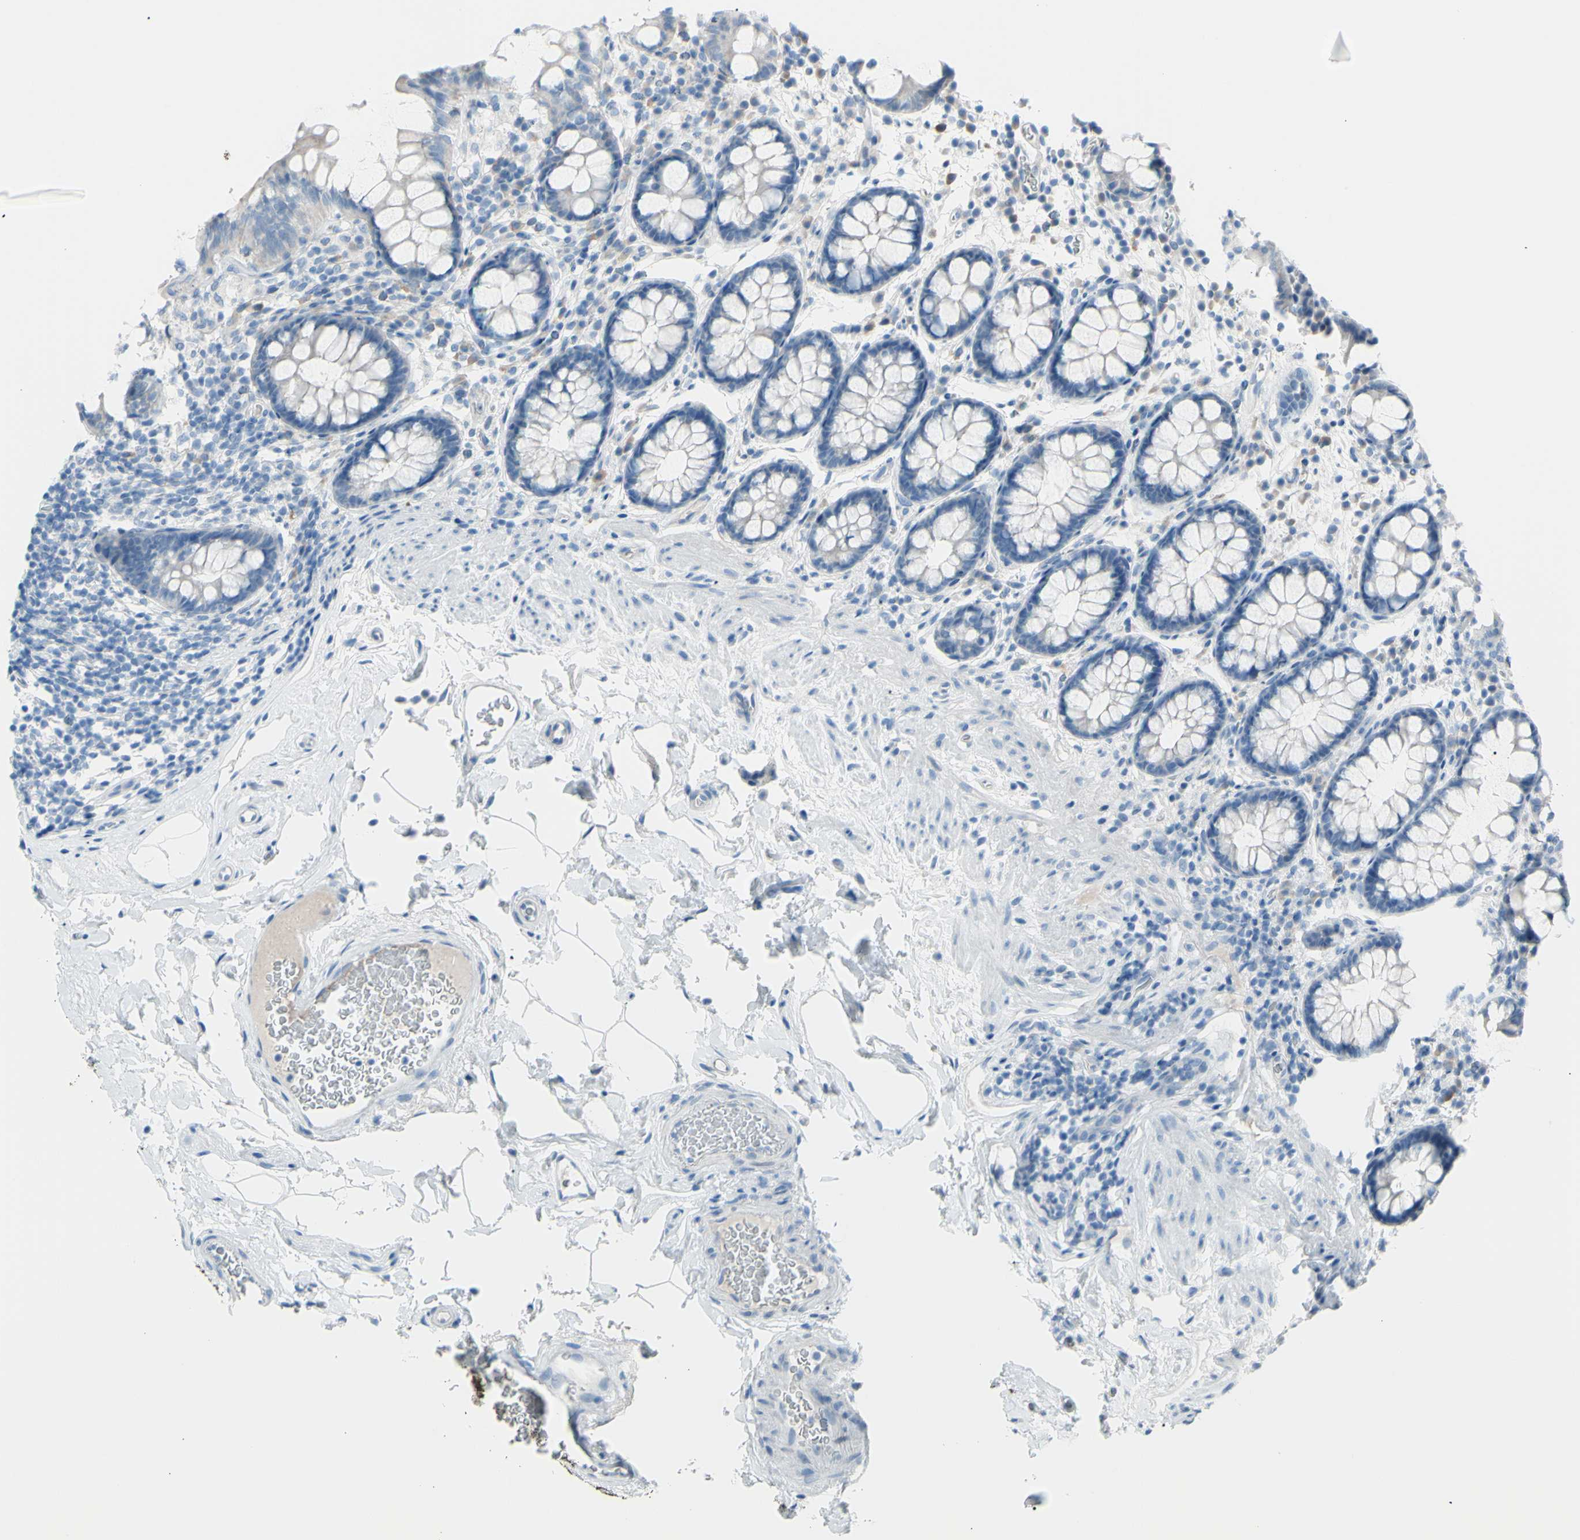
{"staining": {"intensity": "negative", "quantity": "none", "location": "none"}, "tissue": "colon", "cell_type": "Endothelial cells", "image_type": "normal", "snomed": [{"axis": "morphology", "description": "Normal tissue, NOS"}, {"axis": "topography", "description": "Colon"}], "caption": "High magnification brightfield microscopy of benign colon stained with DAB (brown) and counterstained with hematoxylin (blue): endothelial cells show no significant positivity. (Stains: DAB IHC with hematoxylin counter stain, Microscopy: brightfield microscopy at high magnification).", "gene": "TFPI2", "patient": {"sex": "female", "age": 80}}